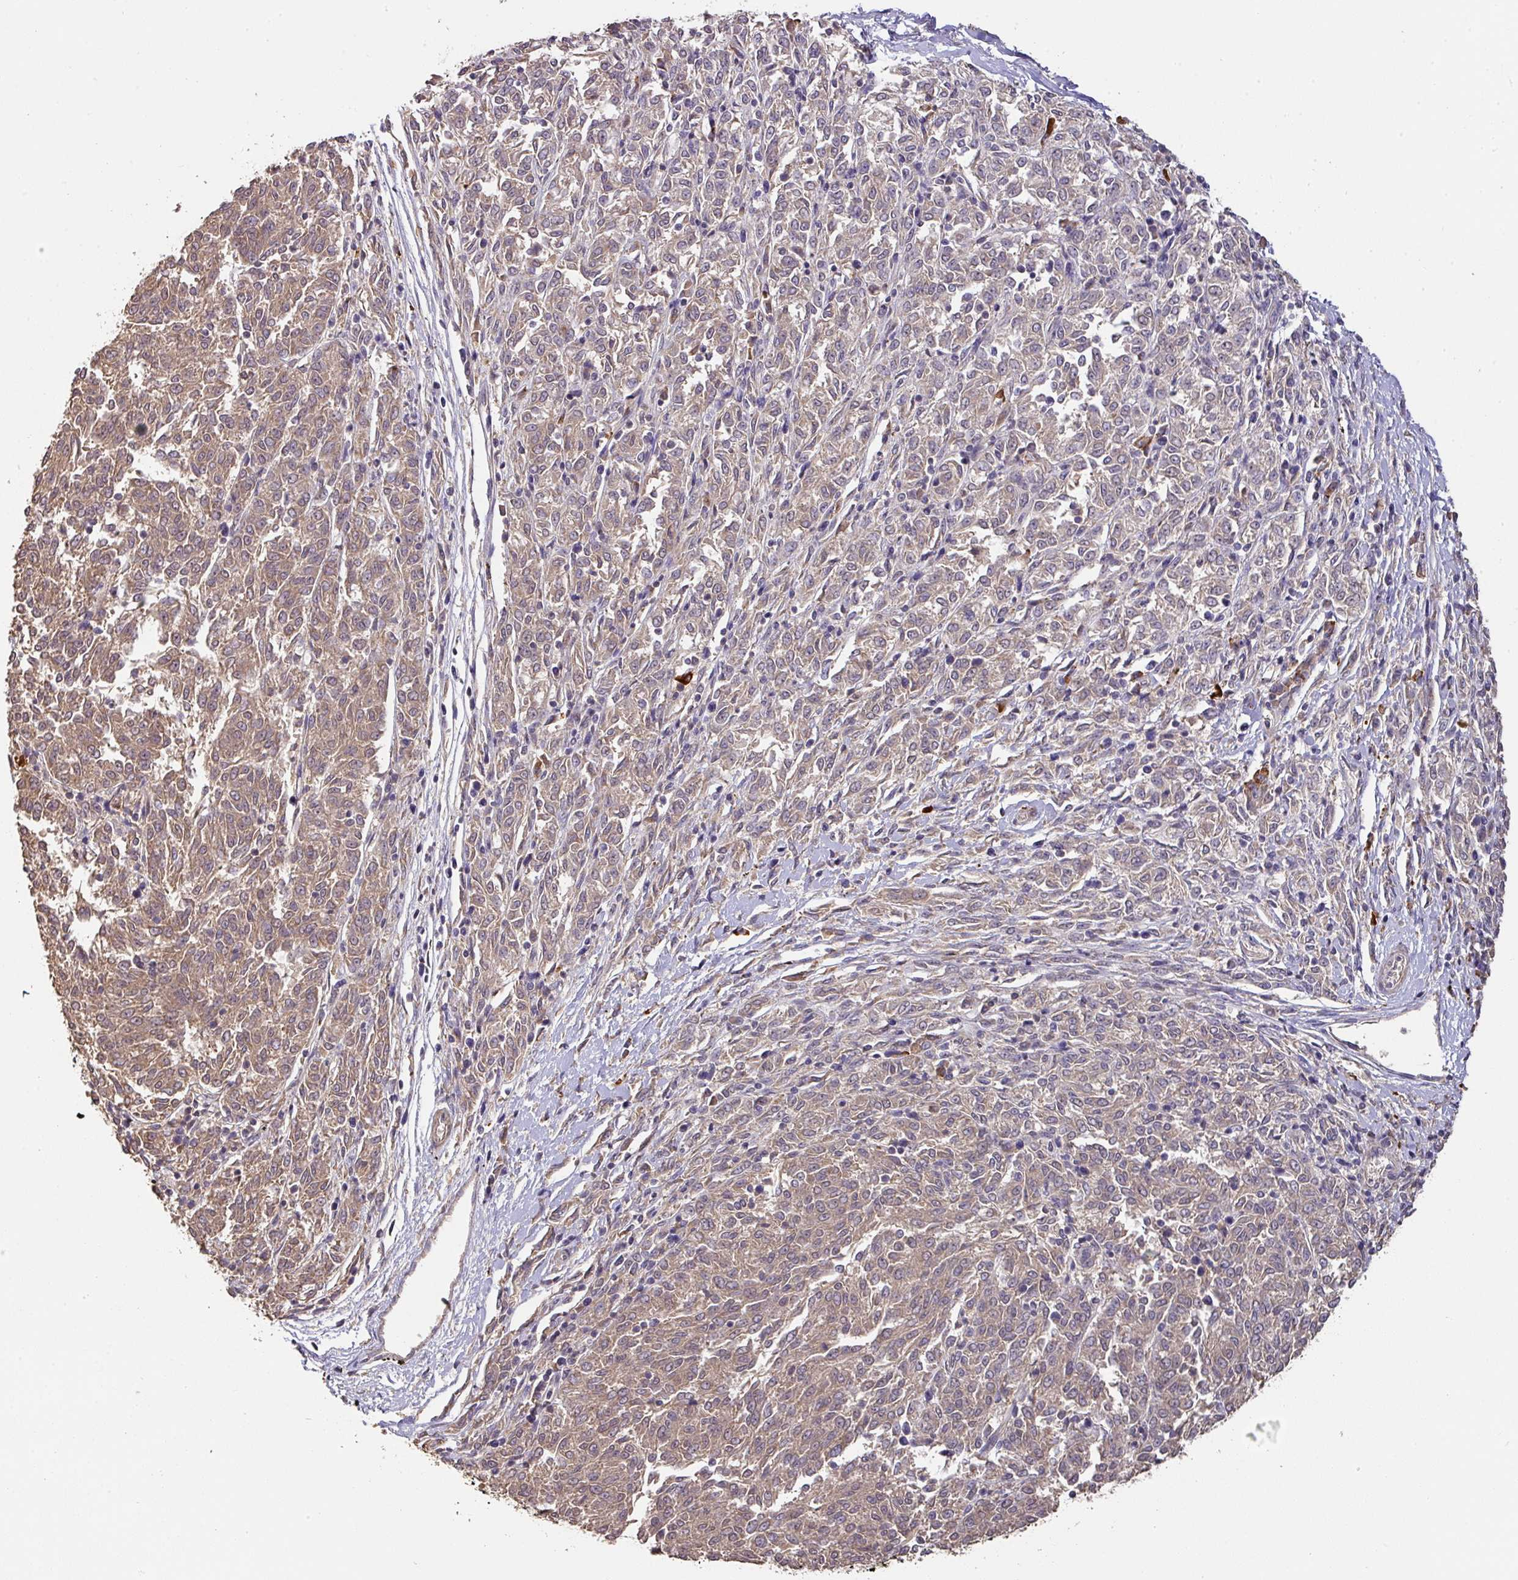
{"staining": {"intensity": "moderate", "quantity": ">75%", "location": "cytoplasmic/membranous"}, "tissue": "melanoma", "cell_type": "Tumor cells", "image_type": "cancer", "snomed": [{"axis": "morphology", "description": "Malignant melanoma, NOS"}, {"axis": "topography", "description": "Skin"}], "caption": "Tumor cells reveal moderate cytoplasmic/membranous positivity in about >75% of cells in melanoma.", "gene": "ACVR2B", "patient": {"sex": "female", "age": 72}}